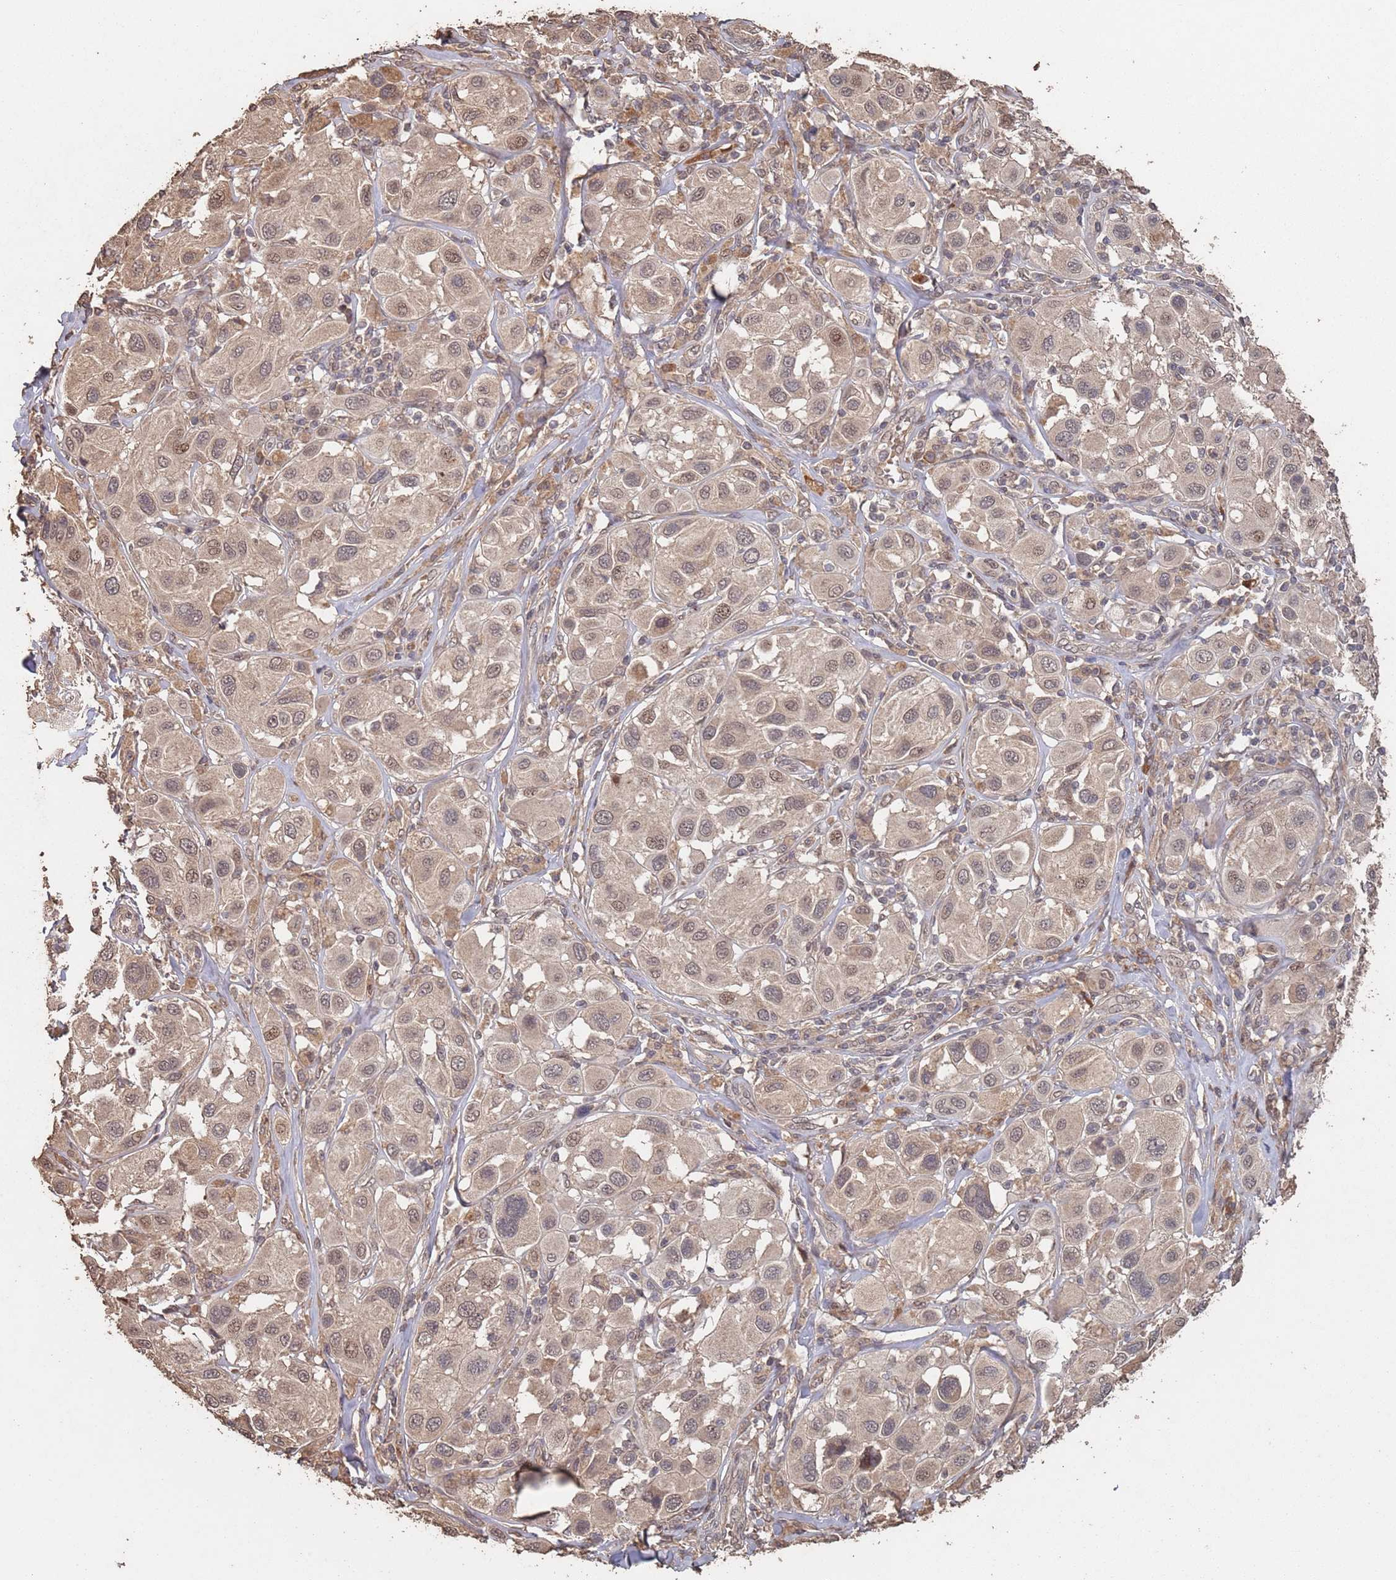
{"staining": {"intensity": "weak", "quantity": "25%-75%", "location": "nuclear"}, "tissue": "melanoma", "cell_type": "Tumor cells", "image_type": "cancer", "snomed": [{"axis": "morphology", "description": "Malignant melanoma, Metastatic site"}, {"axis": "topography", "description": "Skin"}], "caption": "A histopathology image of human melanoma stained for a protein shows weak nuclear brown staining in tumor cells.", "gene": "FRAT1", "patient": {"sex": "male", "age": 41}}